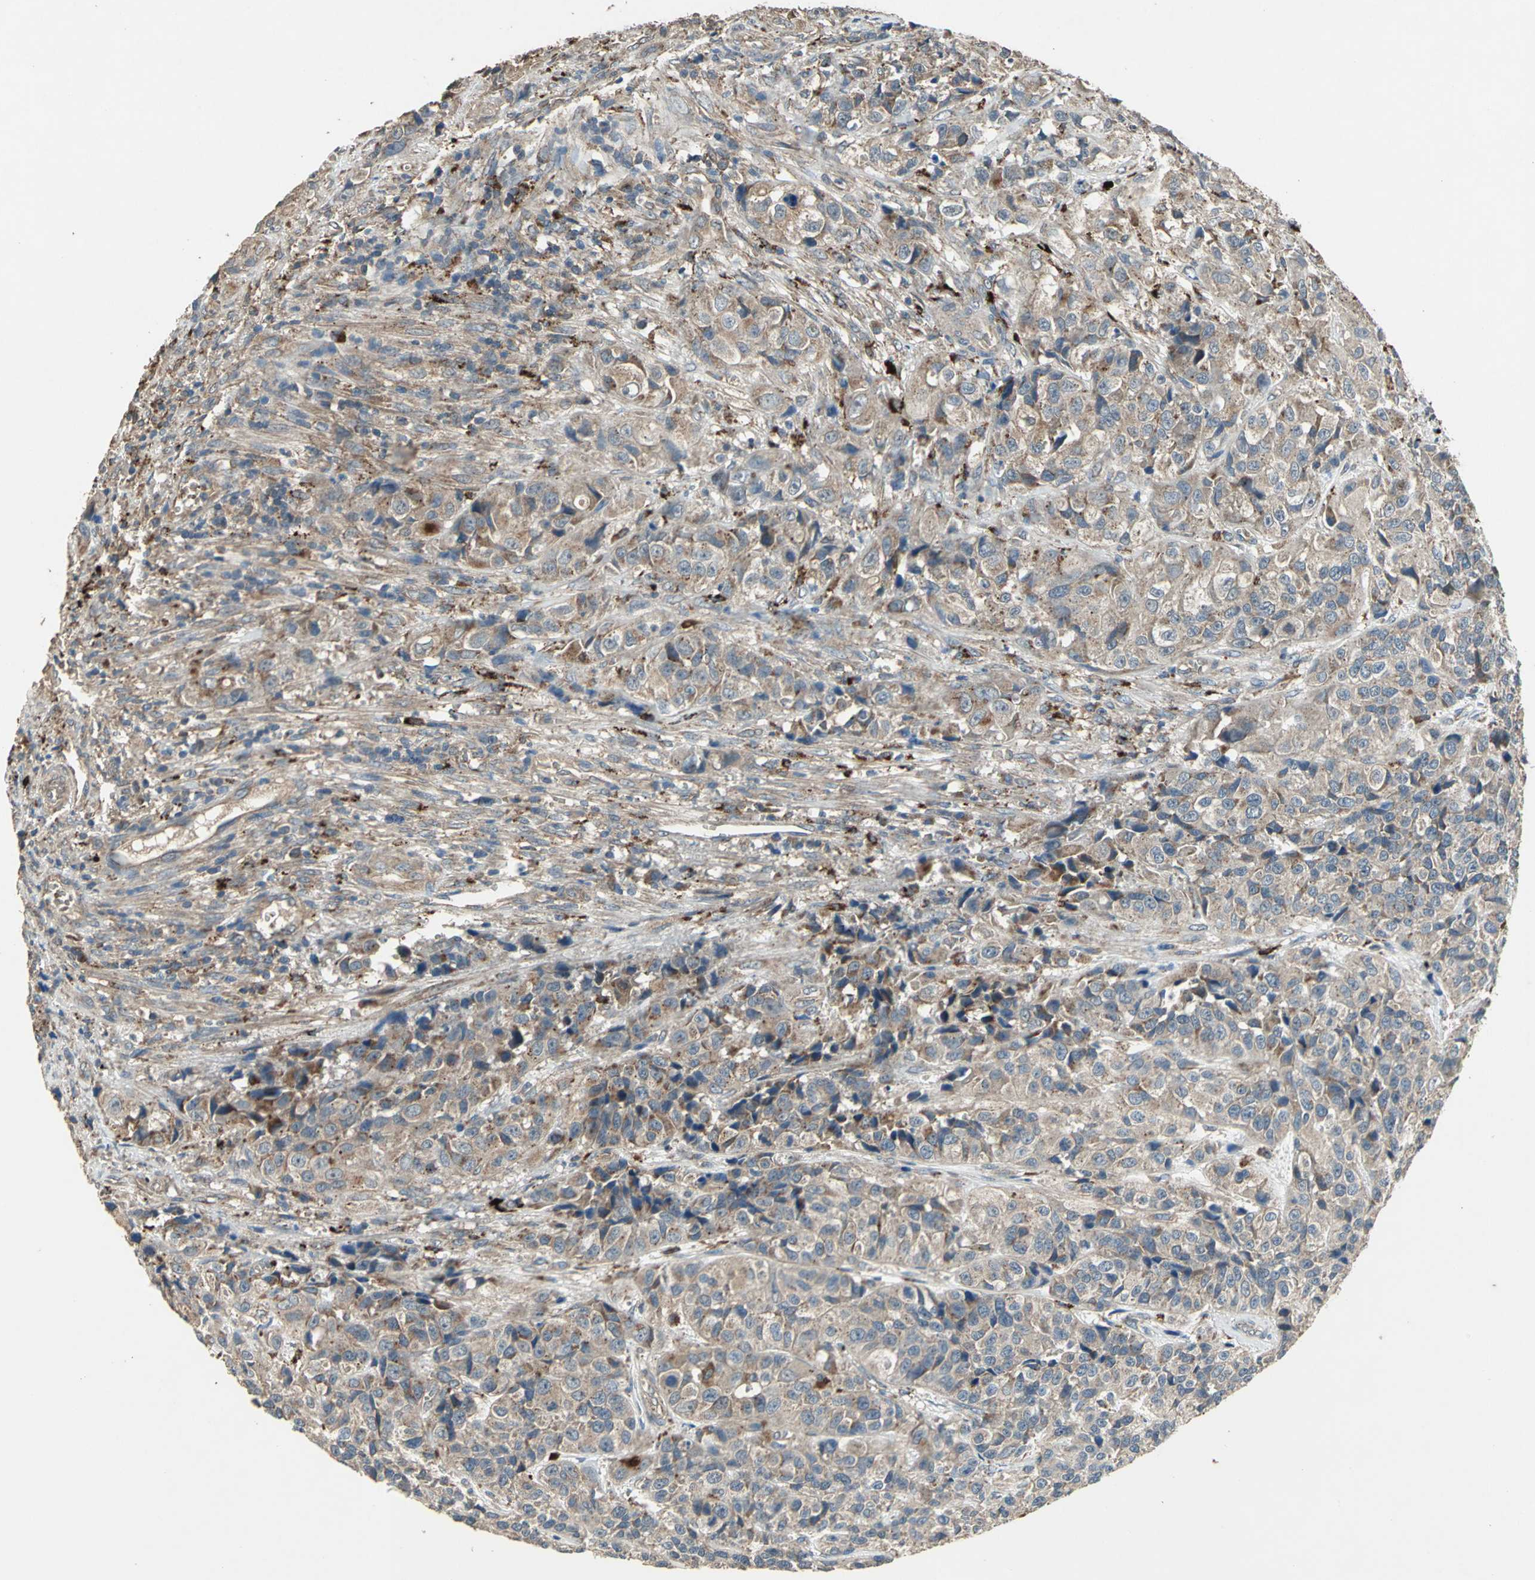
{"staining": {"intensity": "moderate", "quantity": ">75%", "location": "cytoplasmic/membranous"}, "tissue": "urothelial cancer", "cell_type": "Tumor cells", "image_type": "cancer", "snomed": [{"axis": "morphology", "description": "Urothelial carcinoma, High grade"}, {"axis": "topography", "description": "Urinary bladder"}], "caption": "This image exhibits high-grade urothelial carcinoma stained with immunohistochemistry to label a protein in brown. The cytoplasmic/membranous of tumor cells show moderate positivity for the protein. Nuclei are counter-stained blue.", "gene": "POLRMT", "patient": {"sex": "female", "age": 81}}